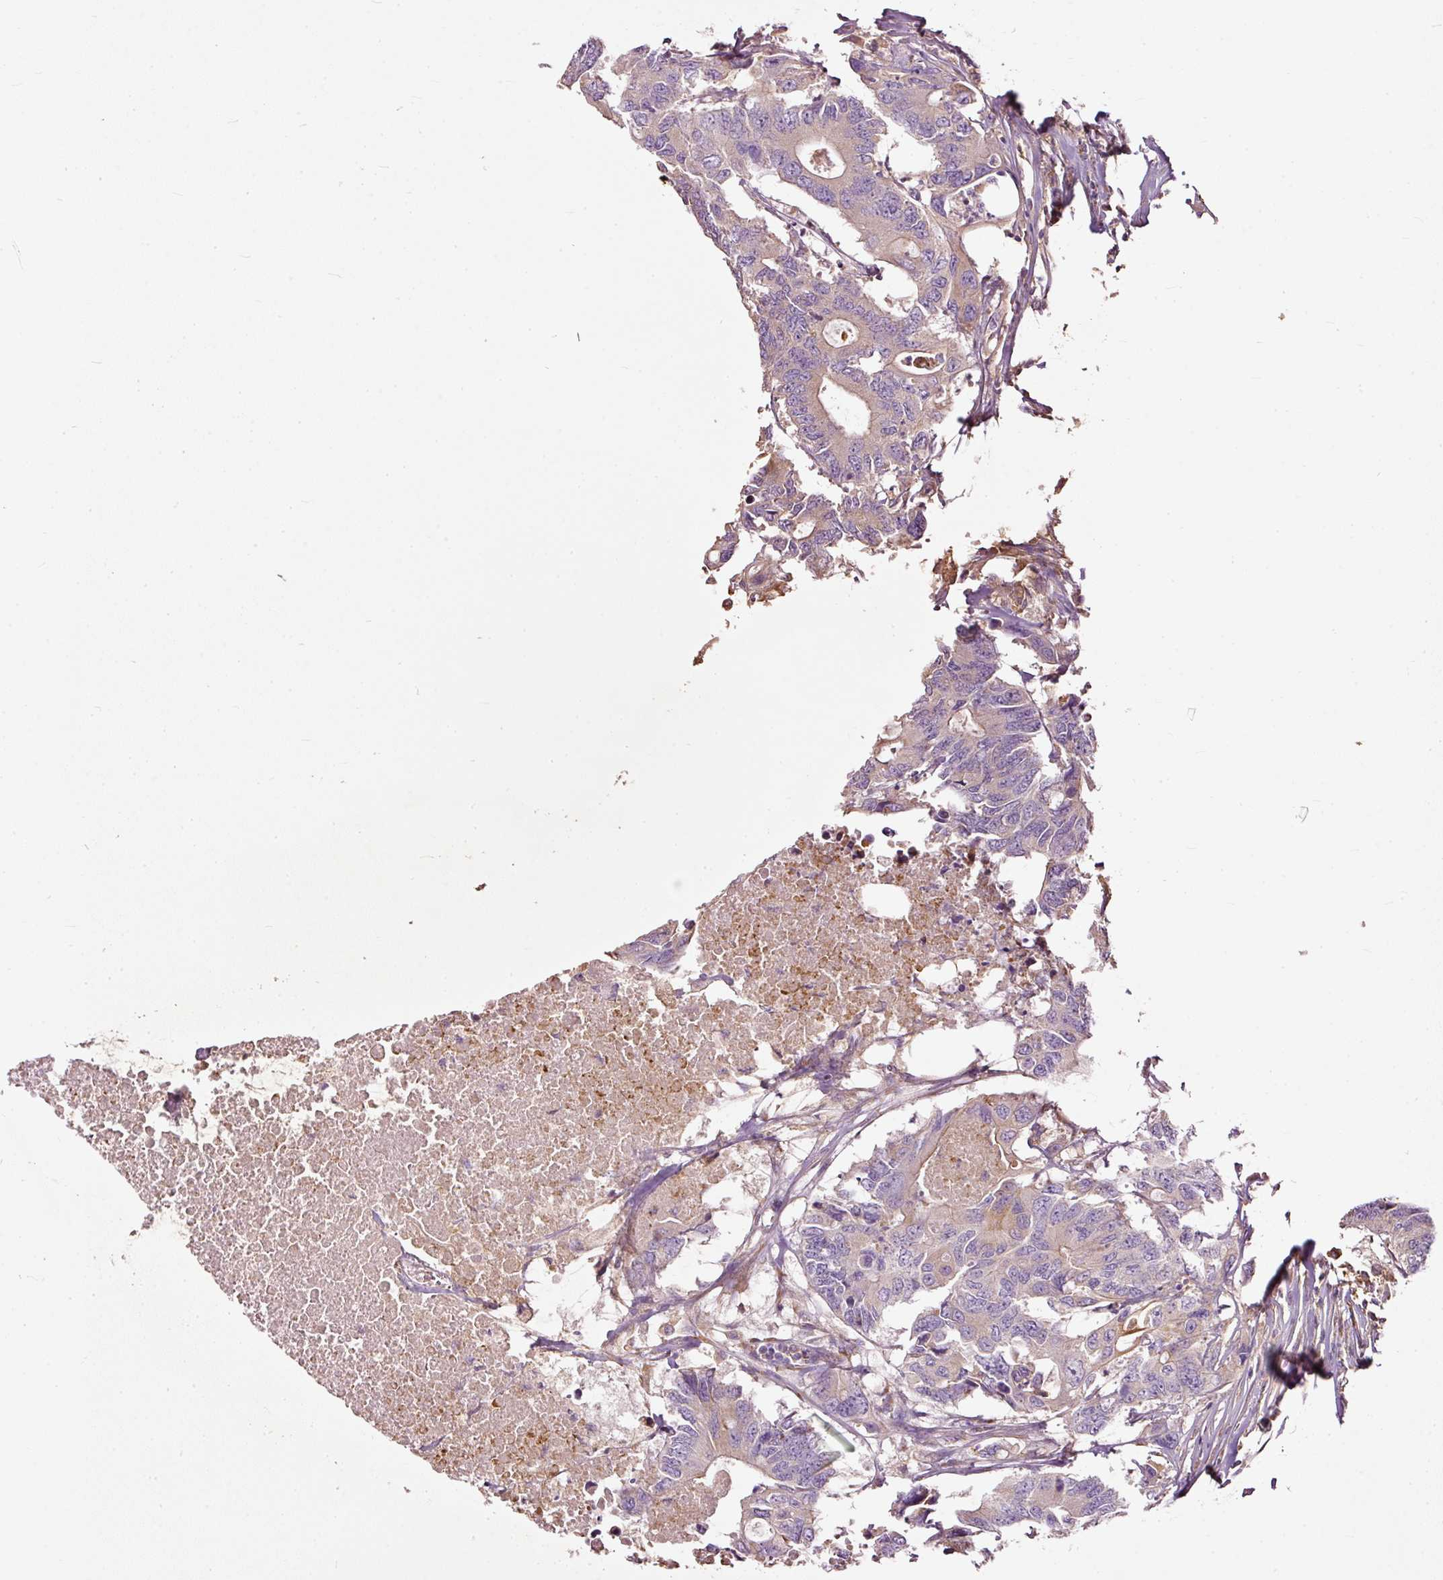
{"staining": {"intensity": "weak", "quantity": "<25%", "location": "cytoplasmic/membranous"}, "tissue": "colorectal cancer", "cell_type": "Tumor cells", "image_type": "cancer", "snomed": [{"axis": "morphology", "description": "Adenocarcinoma, NOS"}, {"axis": "topography", "description": "Colon"}], "caption": "High magnification brightfield microscopy of colorectal cancer (adenocarcinoma) stained with DAB (brown) and counterstained with hematoxylin (blue): tumor cells show no significant positivity. (DAB immunohistochemistry (IHC), high magnification).", "gene": "PAQR9", "patient": {"sex": "male", "age": 71}}